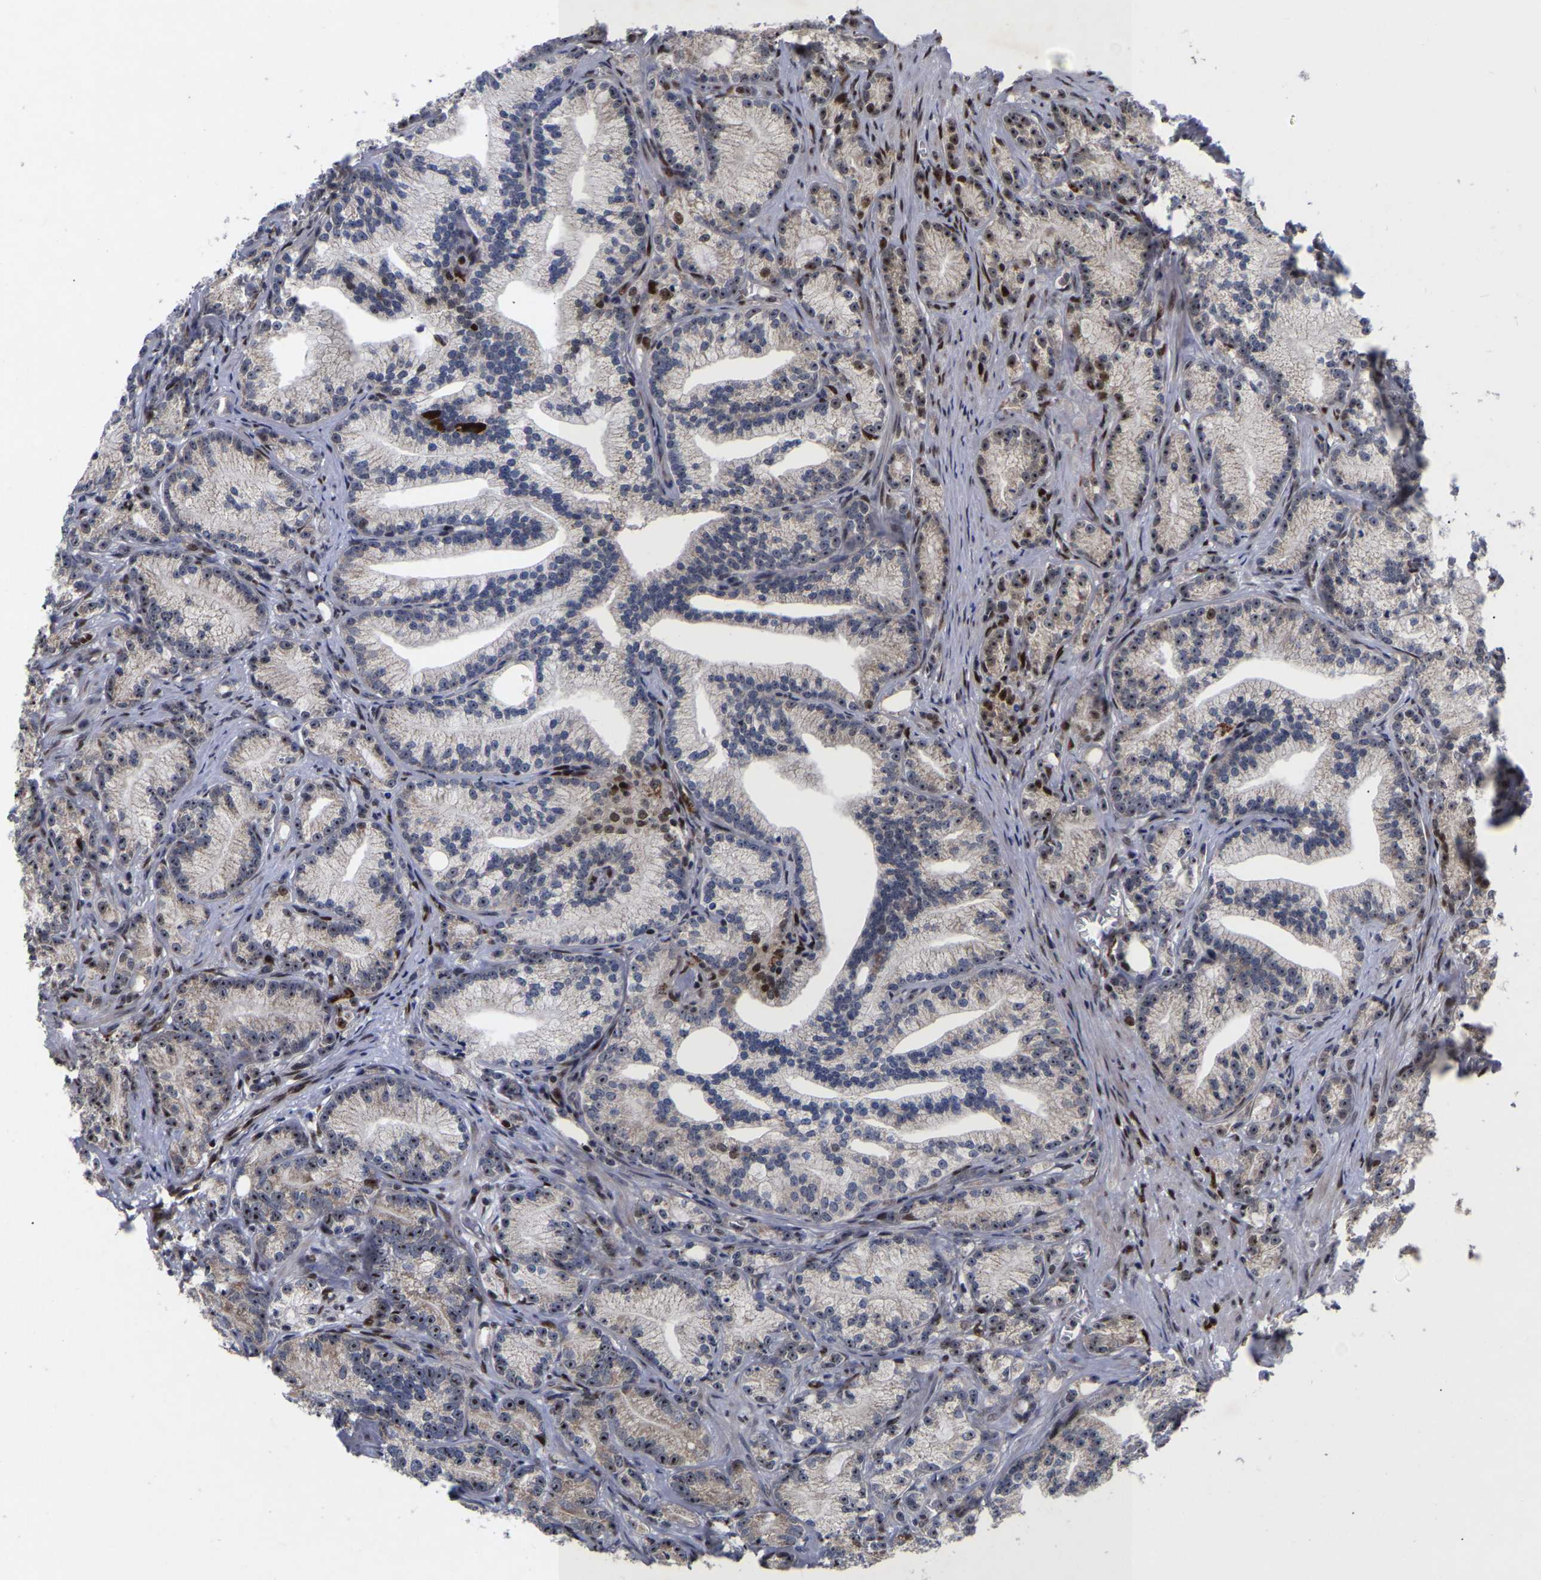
{"staining": {"intensity": "strong", "quantity": "<25%", "location": "cytoplasmic/membranous,nuclear"}, "tissue": "prostate cancer", "cell_type": "Tumor cells", "image_type": "cancer", "snomed": [{"axis": "morphology", "description": "Adenocarcinoma, Low grade"}, {"axis": "topography", "description": "Prostate"}], "caption": "DAB immunohistochemical staining of human prostate low-grade adenocarcinoma displays strong cytoplasmic/membranous and nuclear protein staining in approximately <25% of tumor cells. The protein of interest is stained brown, and the nuclei are stained in blue (DAB IHC with brightfield microscopy, high magnification).", "gene": "JUNB", "patient": {"sex": "male", "age": 89}}